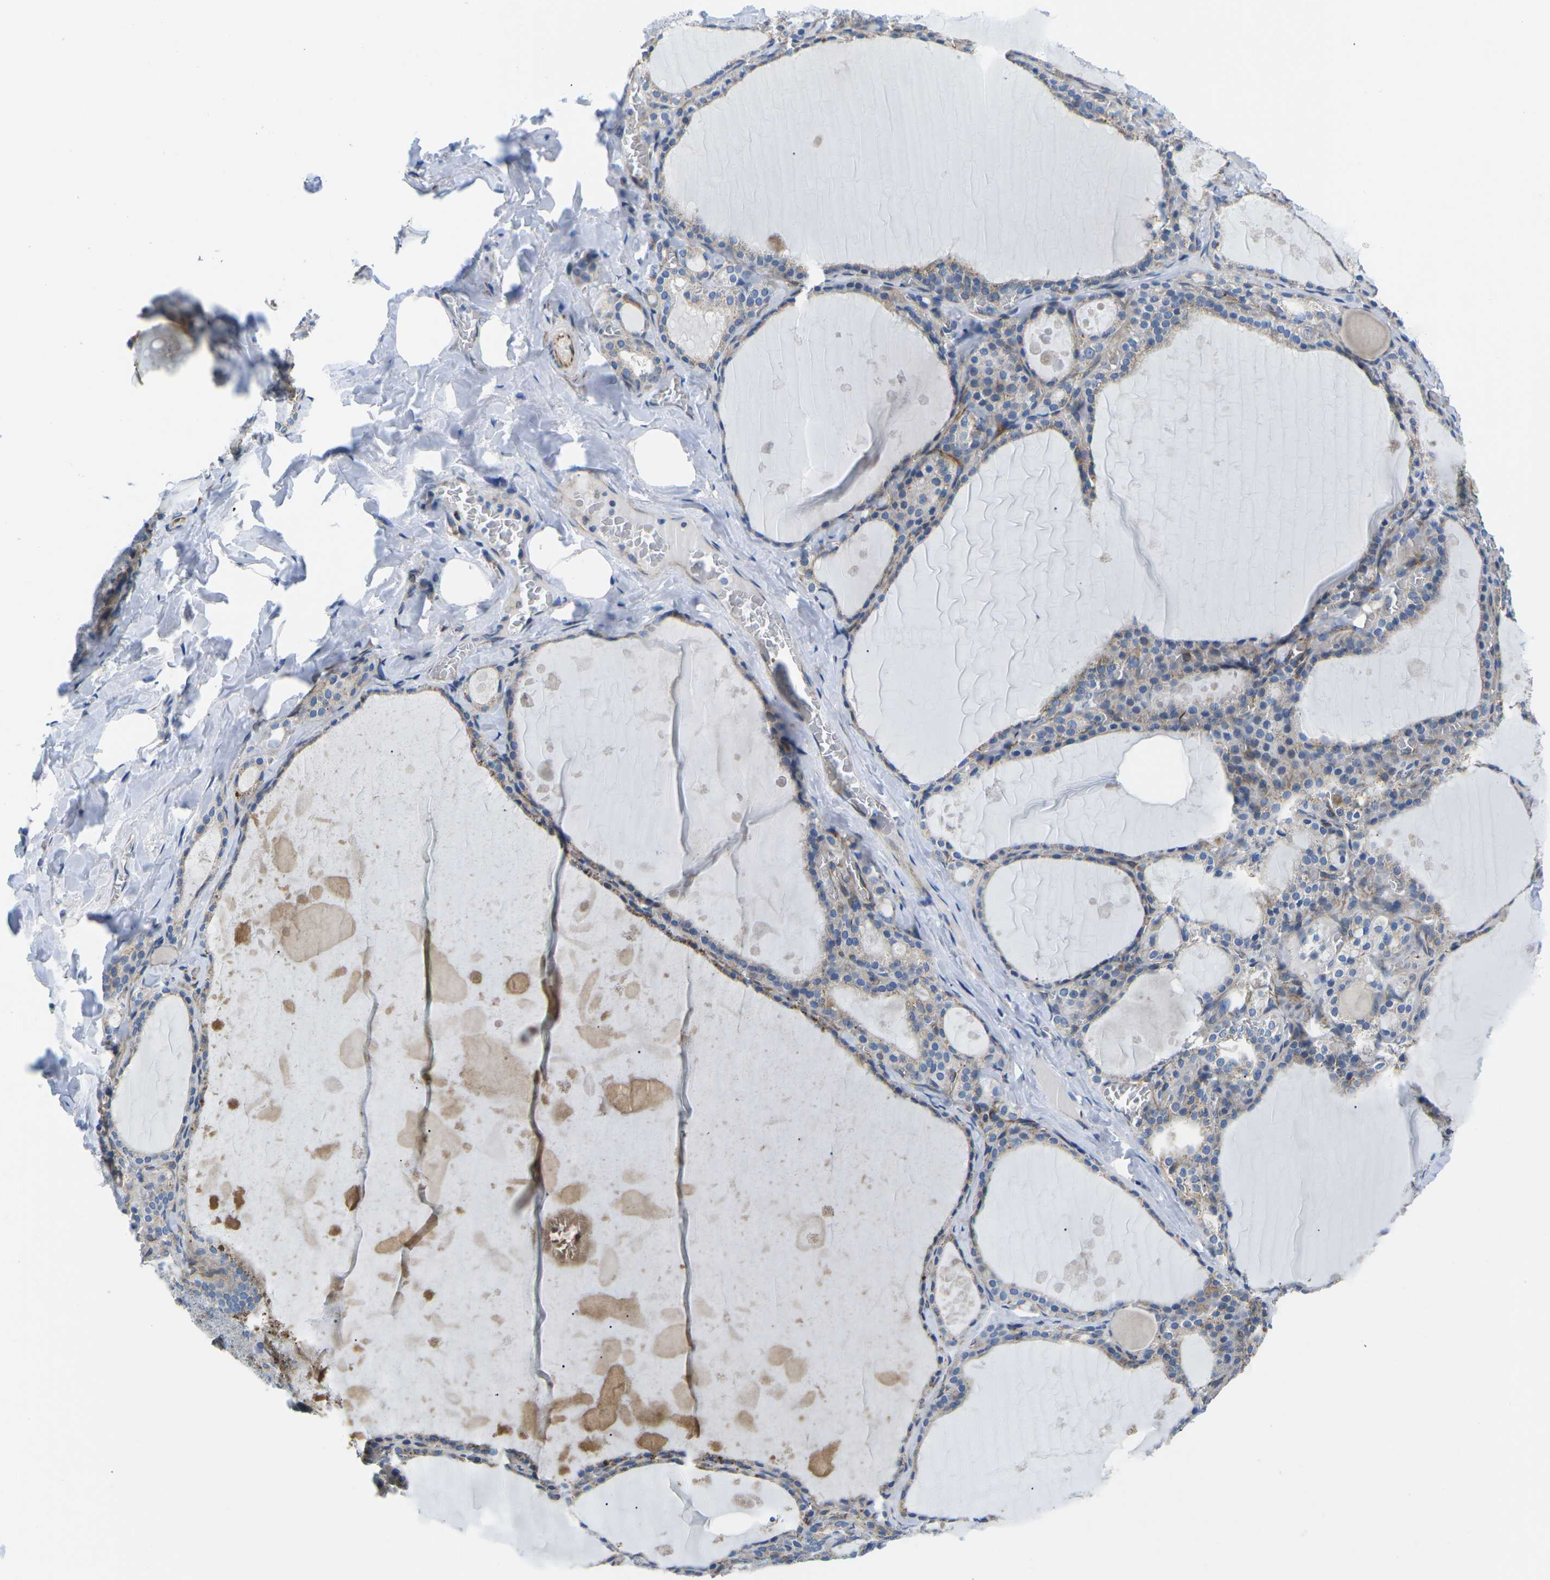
{"staining": {"intensity": "moderate", "quantity": ">75%", "location": "cytoplasmic/membranous"}, "tissue": "thyroid gland", "cell_type": "Glandular cells", "image_type": "normal", "snomed": [{"axis": "morphology", "description": "Normal tissue, NOS"}, {"axis": "topography", "description": "Thyroid gland"}], "caption": "Protein staining by immunohistochemistry (IHC) shows moderate cytoplasmic/membranous staining in approximately >75% of glandular cells in normal thyroid gland. (DAB (3,3'-diaminobenzidine) IHC with brightfield microscopy, high magnification).", "gene": "TMEFF2", "patient": {"sex": "male", "age": 56}}